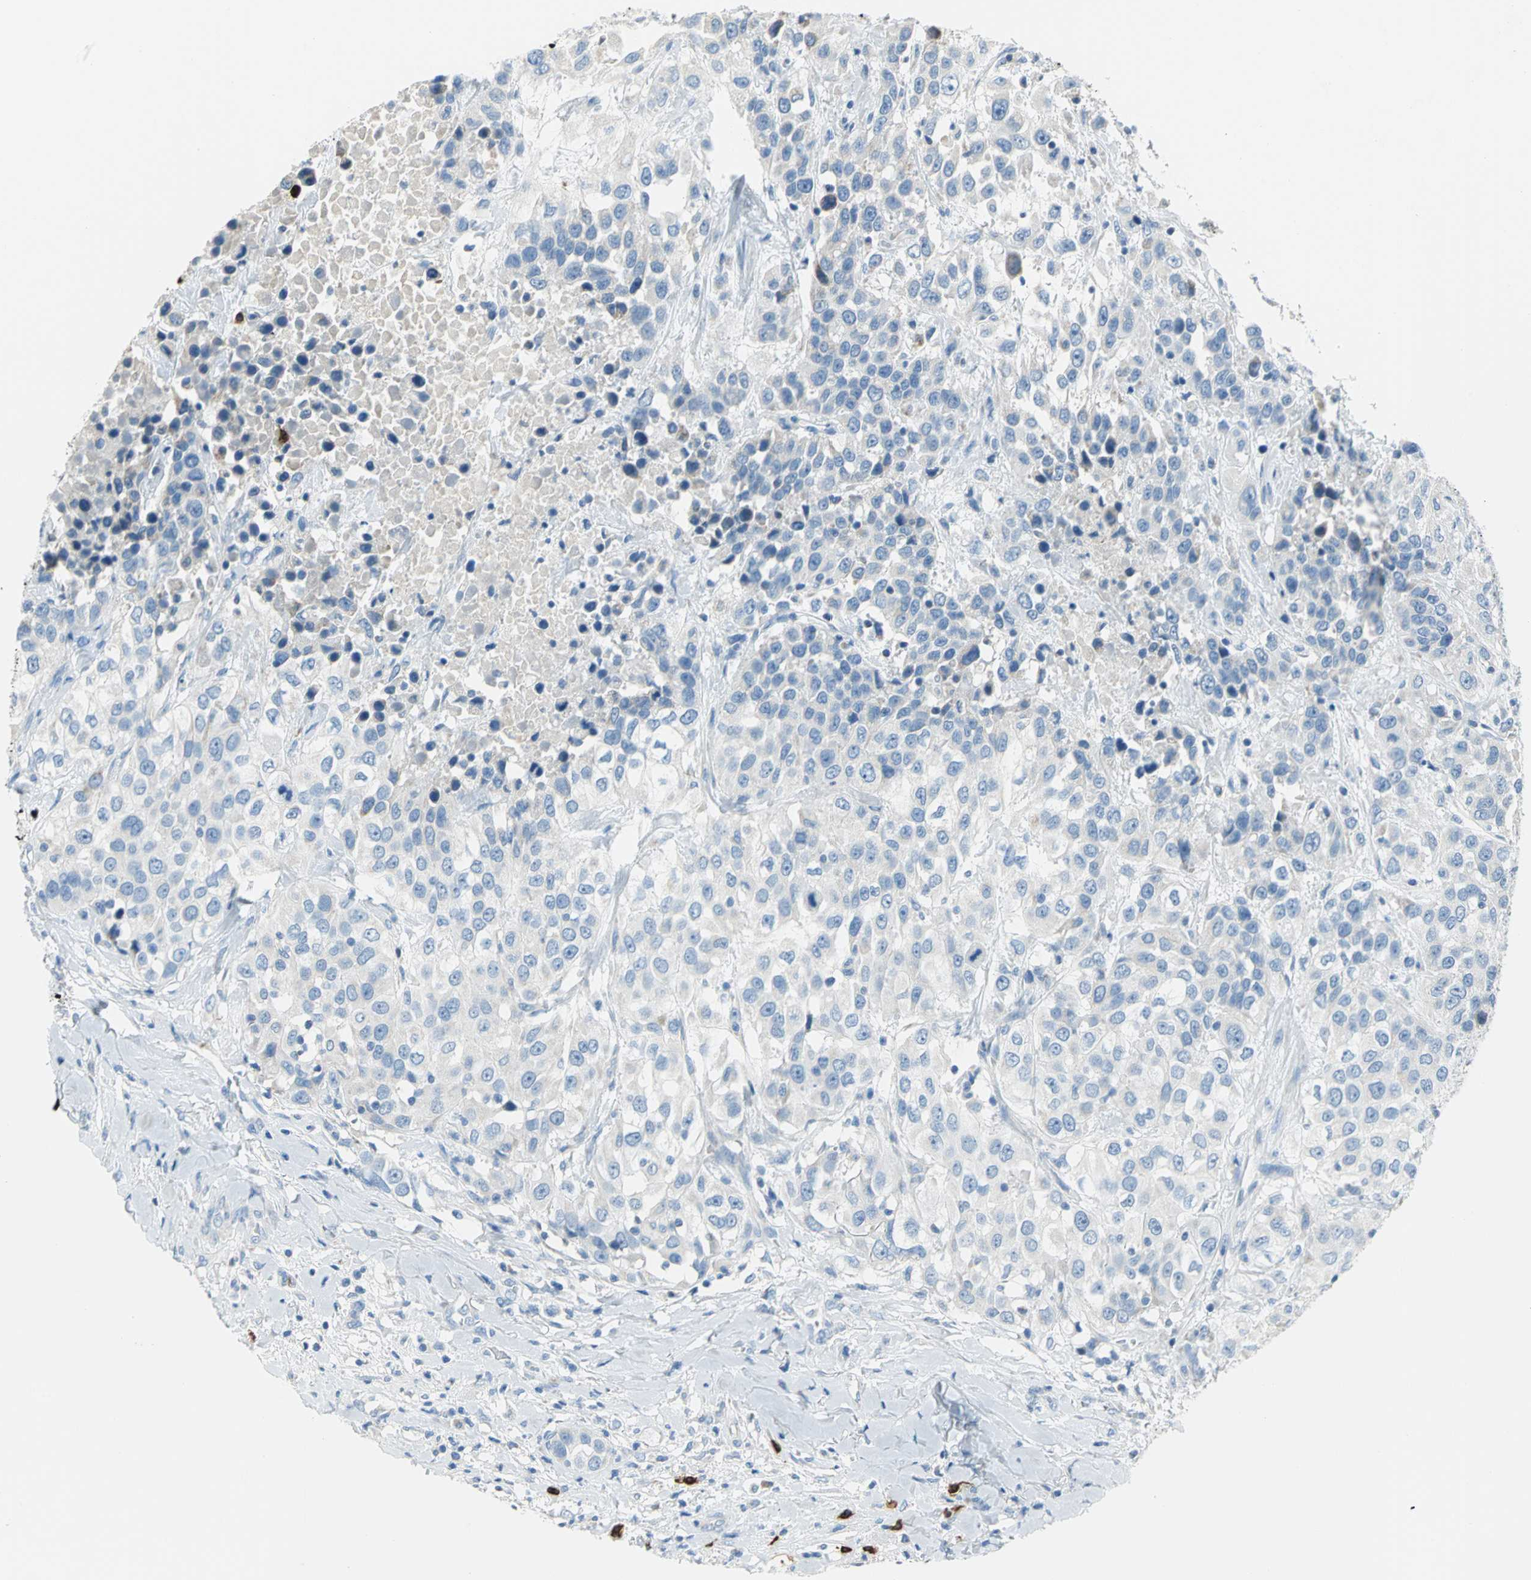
{"staining": {"intensity": "negative", "quantity": "none", "location": "none"}, "tissue": "urothelial cancer", "cell_type": "Tumor cells", "image_type": "cancer", "snomed": [{"axis": "morphology", "description": "Urothelial carcinoma, High grade"}, {"axis": "topography", "description": "Urinary bladder"}], "caption": "This micrograph is of high-grade urothelial carcinoma stained with IHC to label a protein in brown with the nuclei are counter-stained blue. There is no staining in tumor cells. (Brightfield microscopy of DAB IHC at high magnification).", "gene": "ALOX15", "patient": {"sex": "female", "age": 80}}